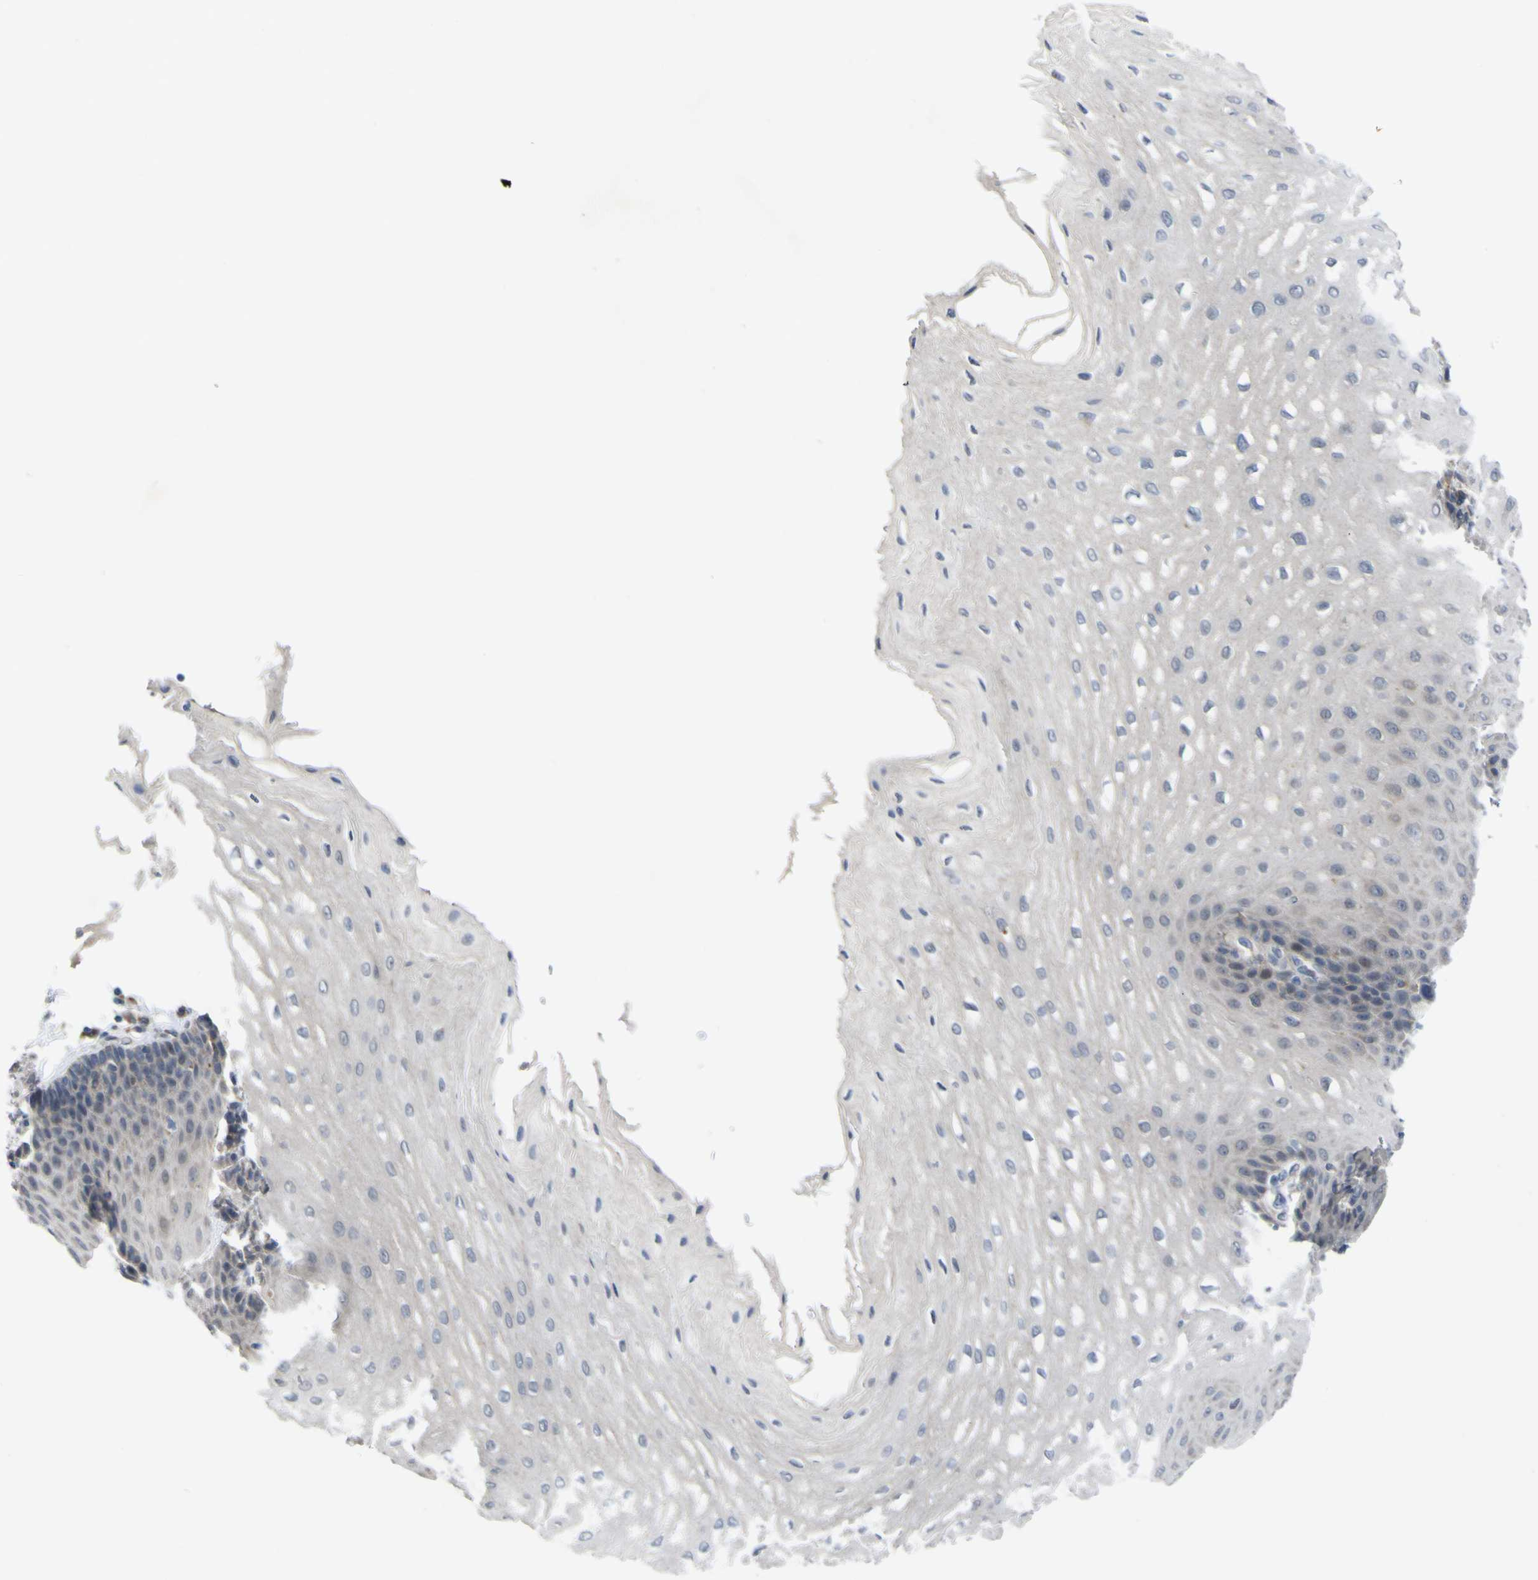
{"staining": {"intensity": "negative", "quantity": "none", "location": "none"}, "tissue": "esophagus", "cell_type": "Squamous epithelial cells", "image_type": "normal", "snomed": [{"axis": "morphology", "description": "Normal tissue, NOS"}, {"axis": "topography", "description": "Esophagus"}], "caption": "Squamous epithelial cells are negative for brown protein staining in benign esophagus. The staining was performed using DAB to visualize the protein expression in brown, while the nuclei were stained in blue with hematoxylin (Magnification: 20x).", "gene": "TNFRSF11A", "patient": {"sex": "male", "age": 54}}